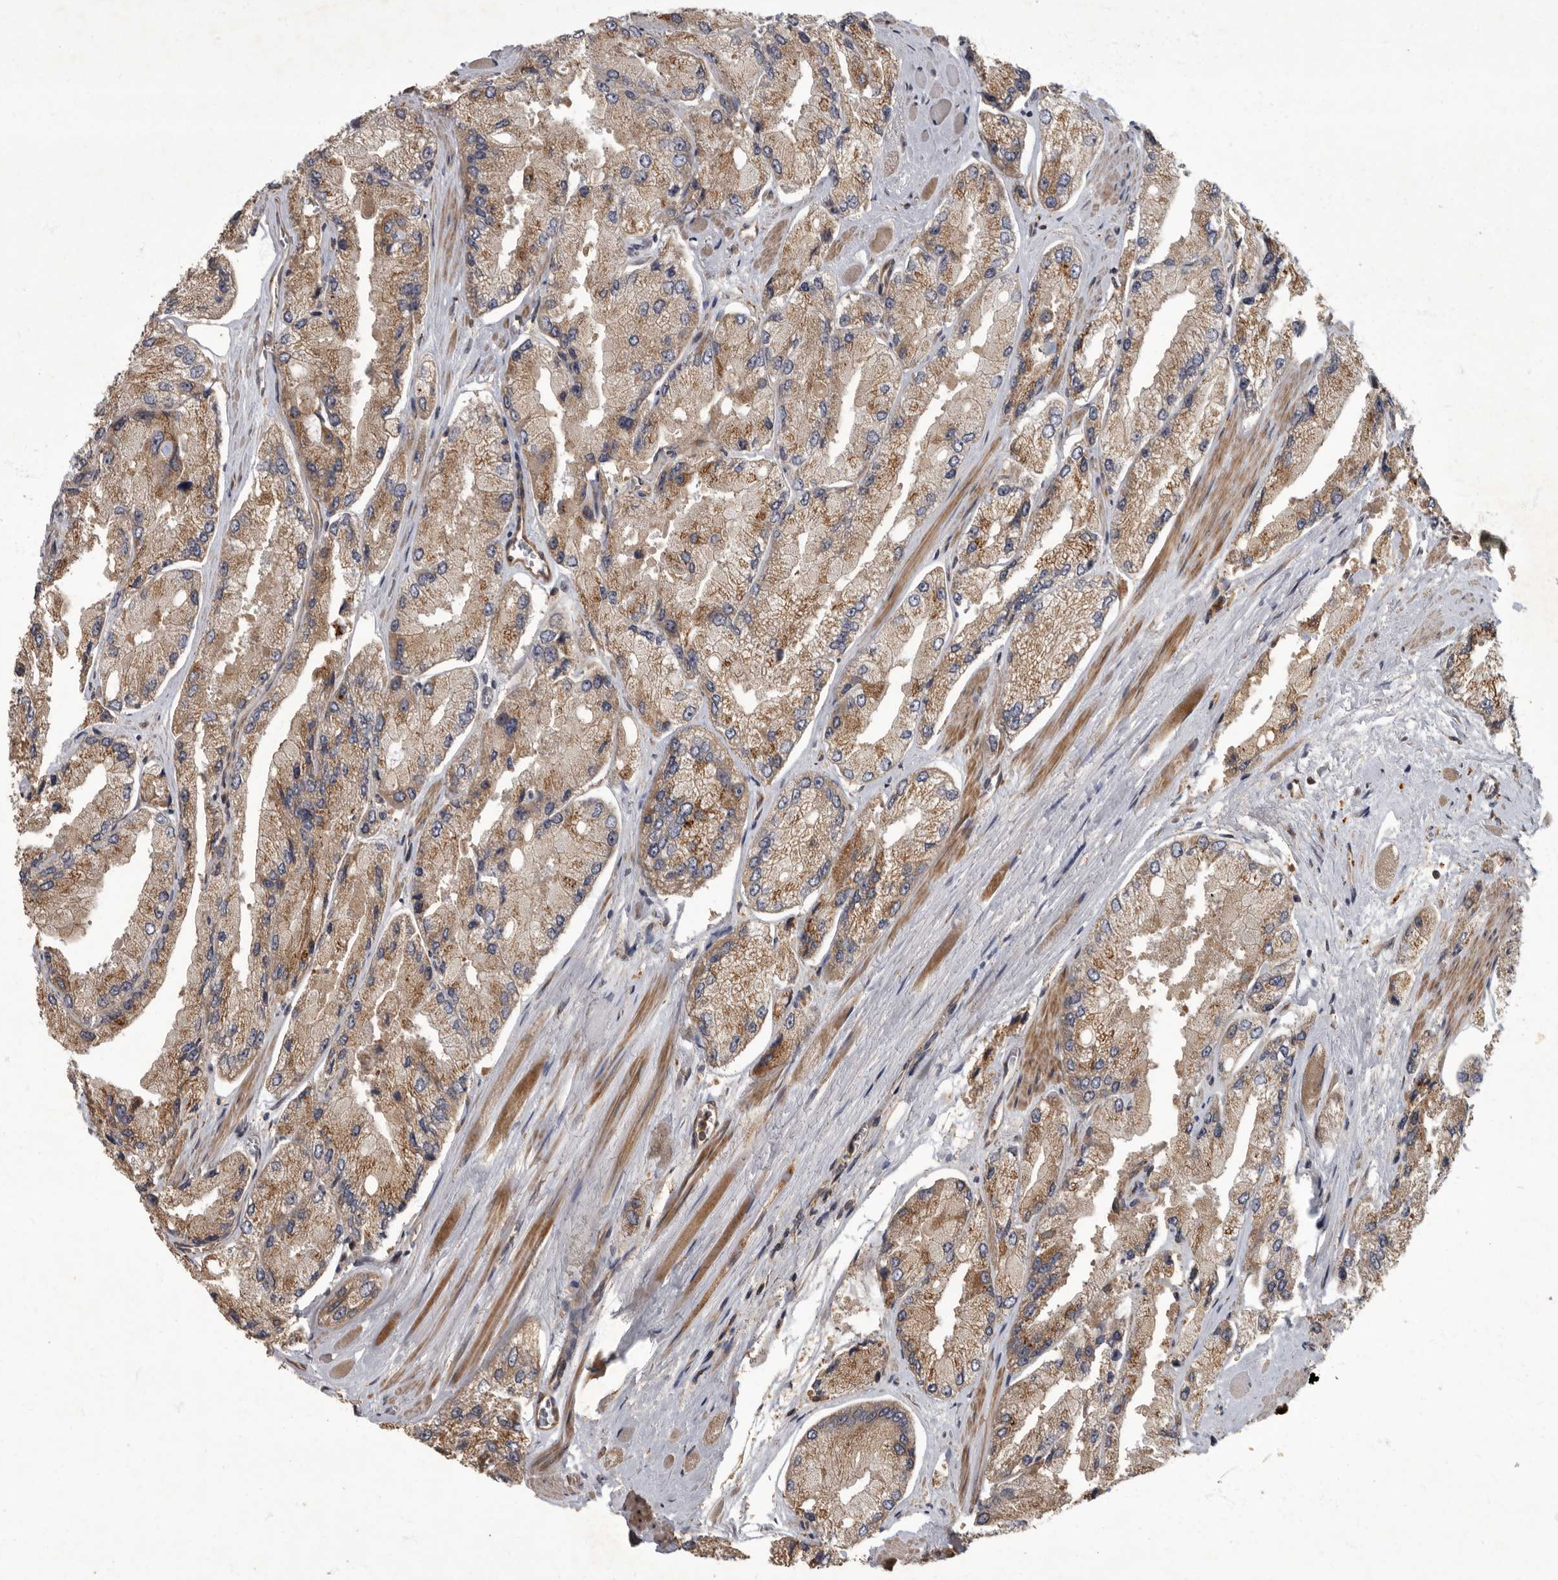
{"staining": {"intensity": "moderate", "quantity": ">75%", "location": "cytoplasmic/membranous"}, "tissue": "prostate cancer", "cell_type": "Tumor cells", "image_type": "cancer", "snomed": [{"axis": "morphology", "description": "Adenocarcinoma, High grade"}, {"axis": "topography", "description": "Prostate"}], "caption": "A histopathology image showing moderate cytoplasmic/membranous expression in about >75% of tumor cells in prostate high-grade adenocarcinoma, as visualized by brown immunohistochemical staining.", "gene": "IQCK", "patient": {"sex": "male", "age": 58}}